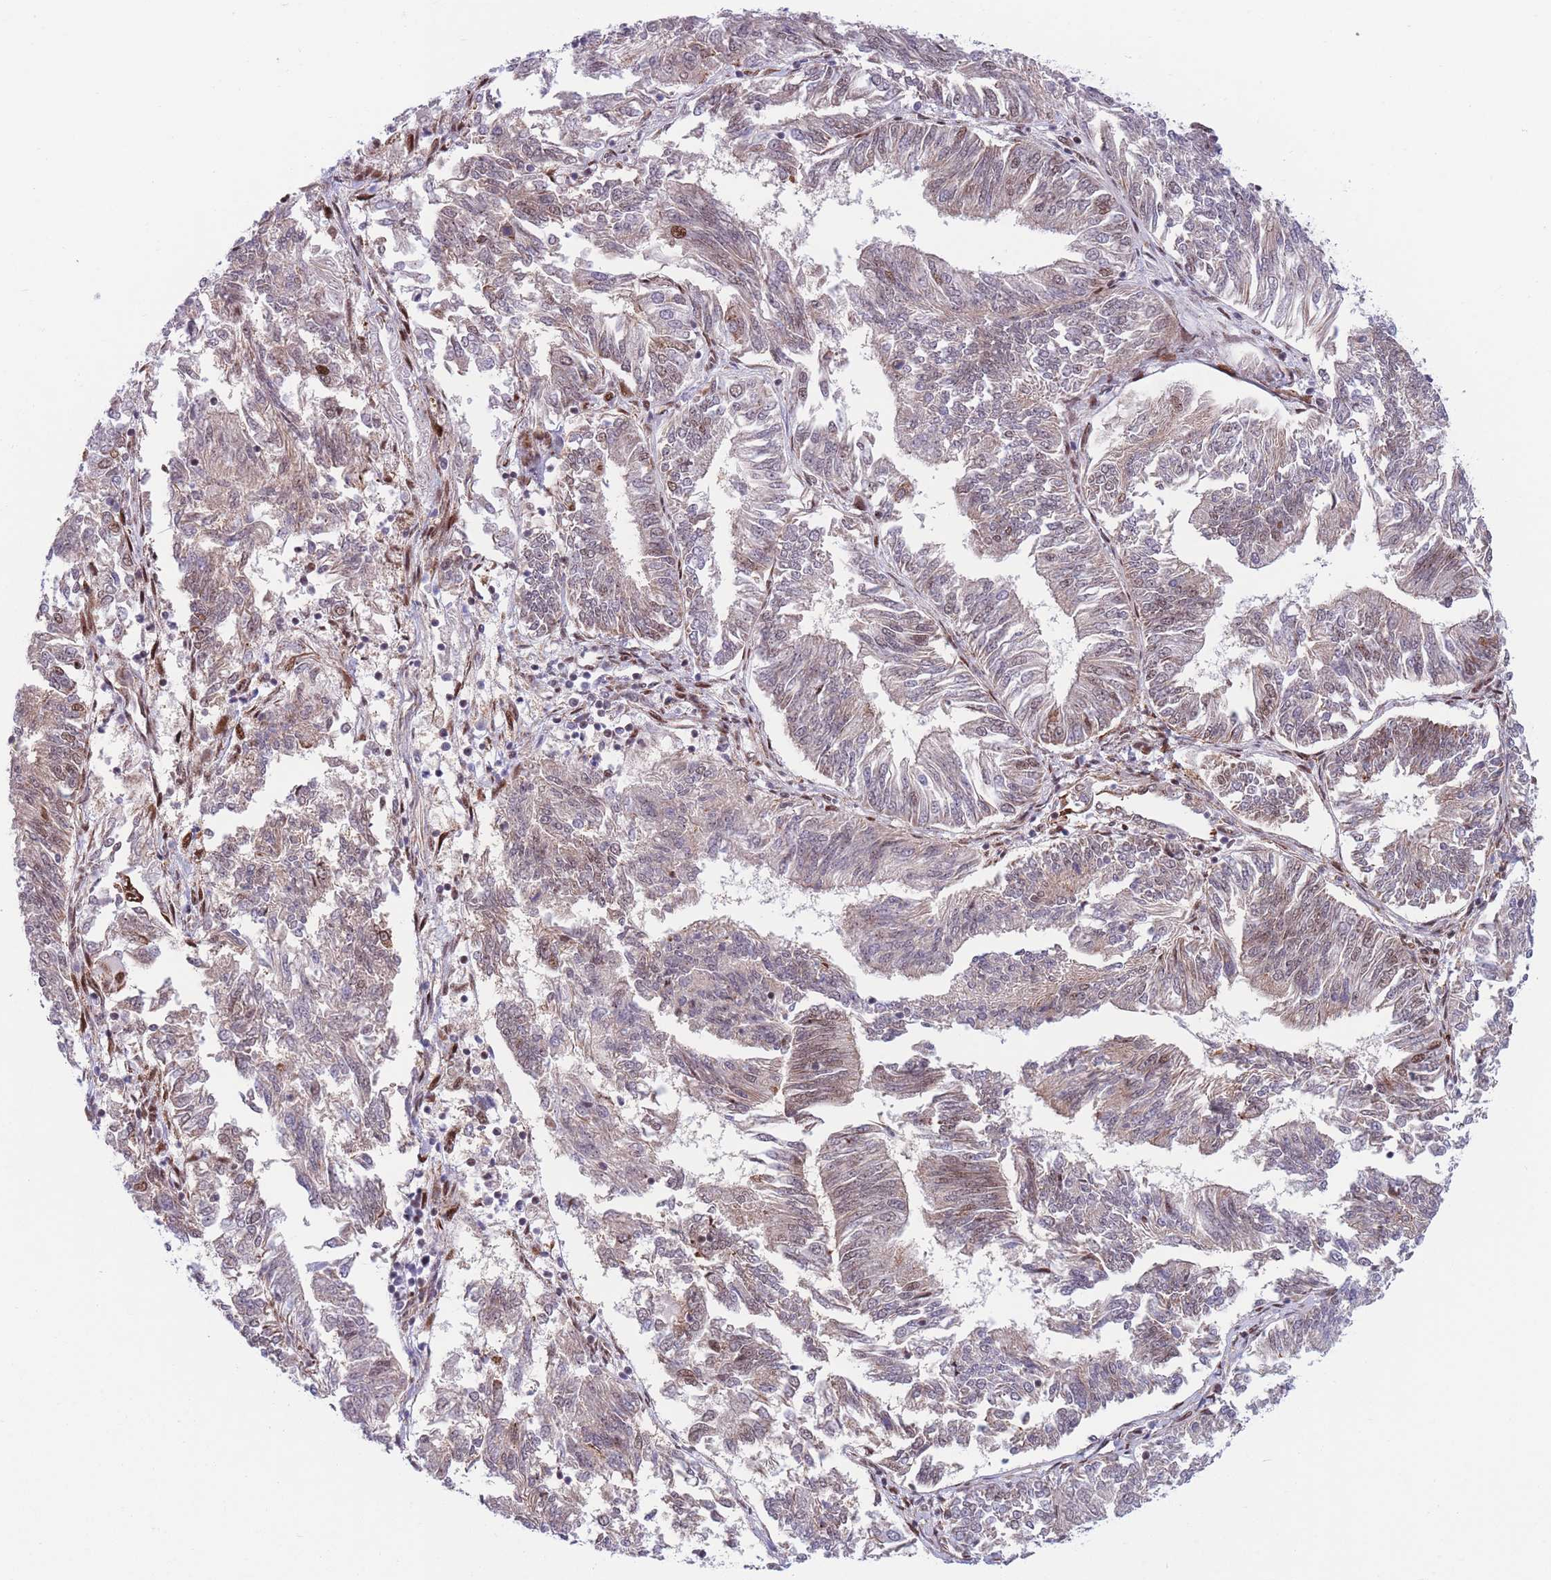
{"staining": {"intensity": "weak", "quantity": "25%-75%", "location": "cytoplasmic/membranous,nuclear"}, "tissue": "endometrial cancer", "cell_type": "Tumor cells", "image_type": "cancer", "snomed": [{"axis": "morphology", "description": "Adenocarcinoma, NOS"}, {"axis": "topography", "description": "Endometrium"}], "caption": "IHC micrograph of neoplastic tissue: endometrial cancer (adenocarcinoma) stained using IHC demonstrates low levels of weak protein expression localized specifically in the cytoplasmic/membranous and nuclear of tumor cells, appearing as a cytoplasmic/membranous and nuclear brown color.", "gene": "DNAJC3", "patient": {"sex": "female", "age": 58}}